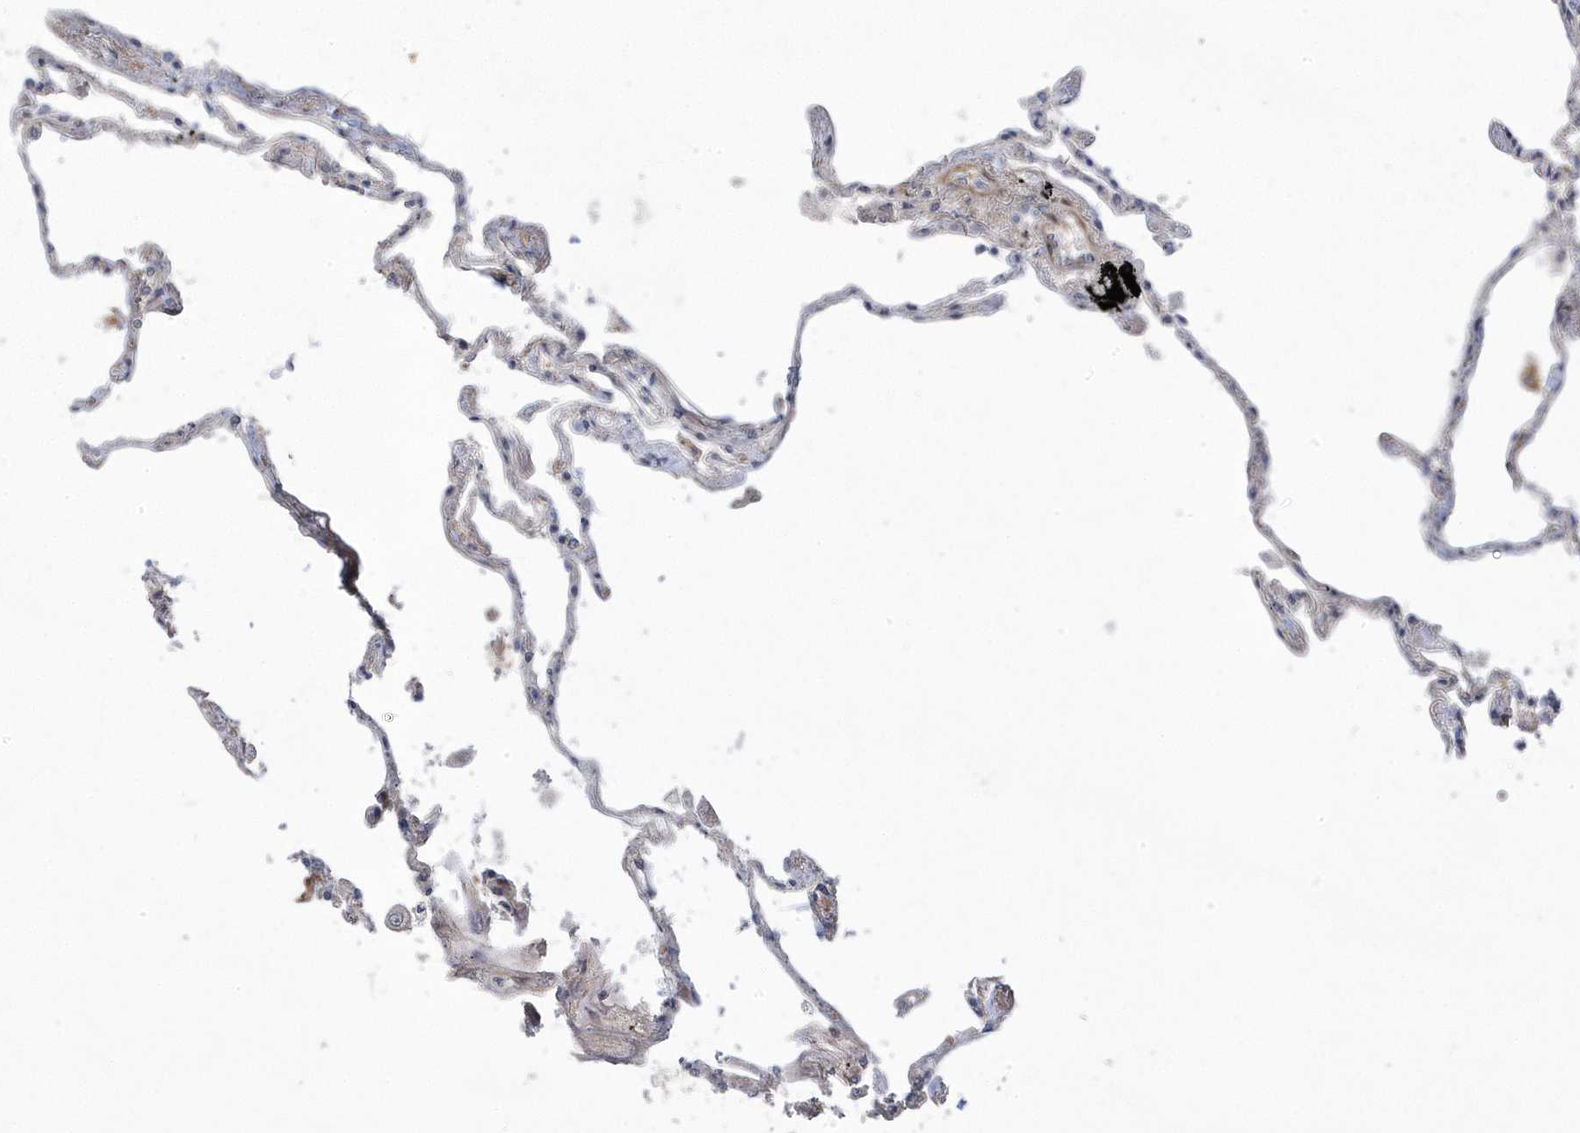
{"staining": {"intensity": "negative", "quantity": "none", "location": "none"}, "tissue": "lung", "cell_type": "Alveolar cells", "image_type": "normal", "snomed": [{"axis": "morphology", "description": "Normal tissue, NOS"}, {"axis": "topography", "description": "Lung"}], "caption": "High magnification brightfield microscopy of normal lung stained with DAB (3,3'-diaminobenzidine) (brown) and counterstained with hematoxylin (blue): alveolar cells show no significant expression. Nuclei are stained in blue.", "gene": "GTPBP6", "patient": {"sex": "female", "age": 67}}